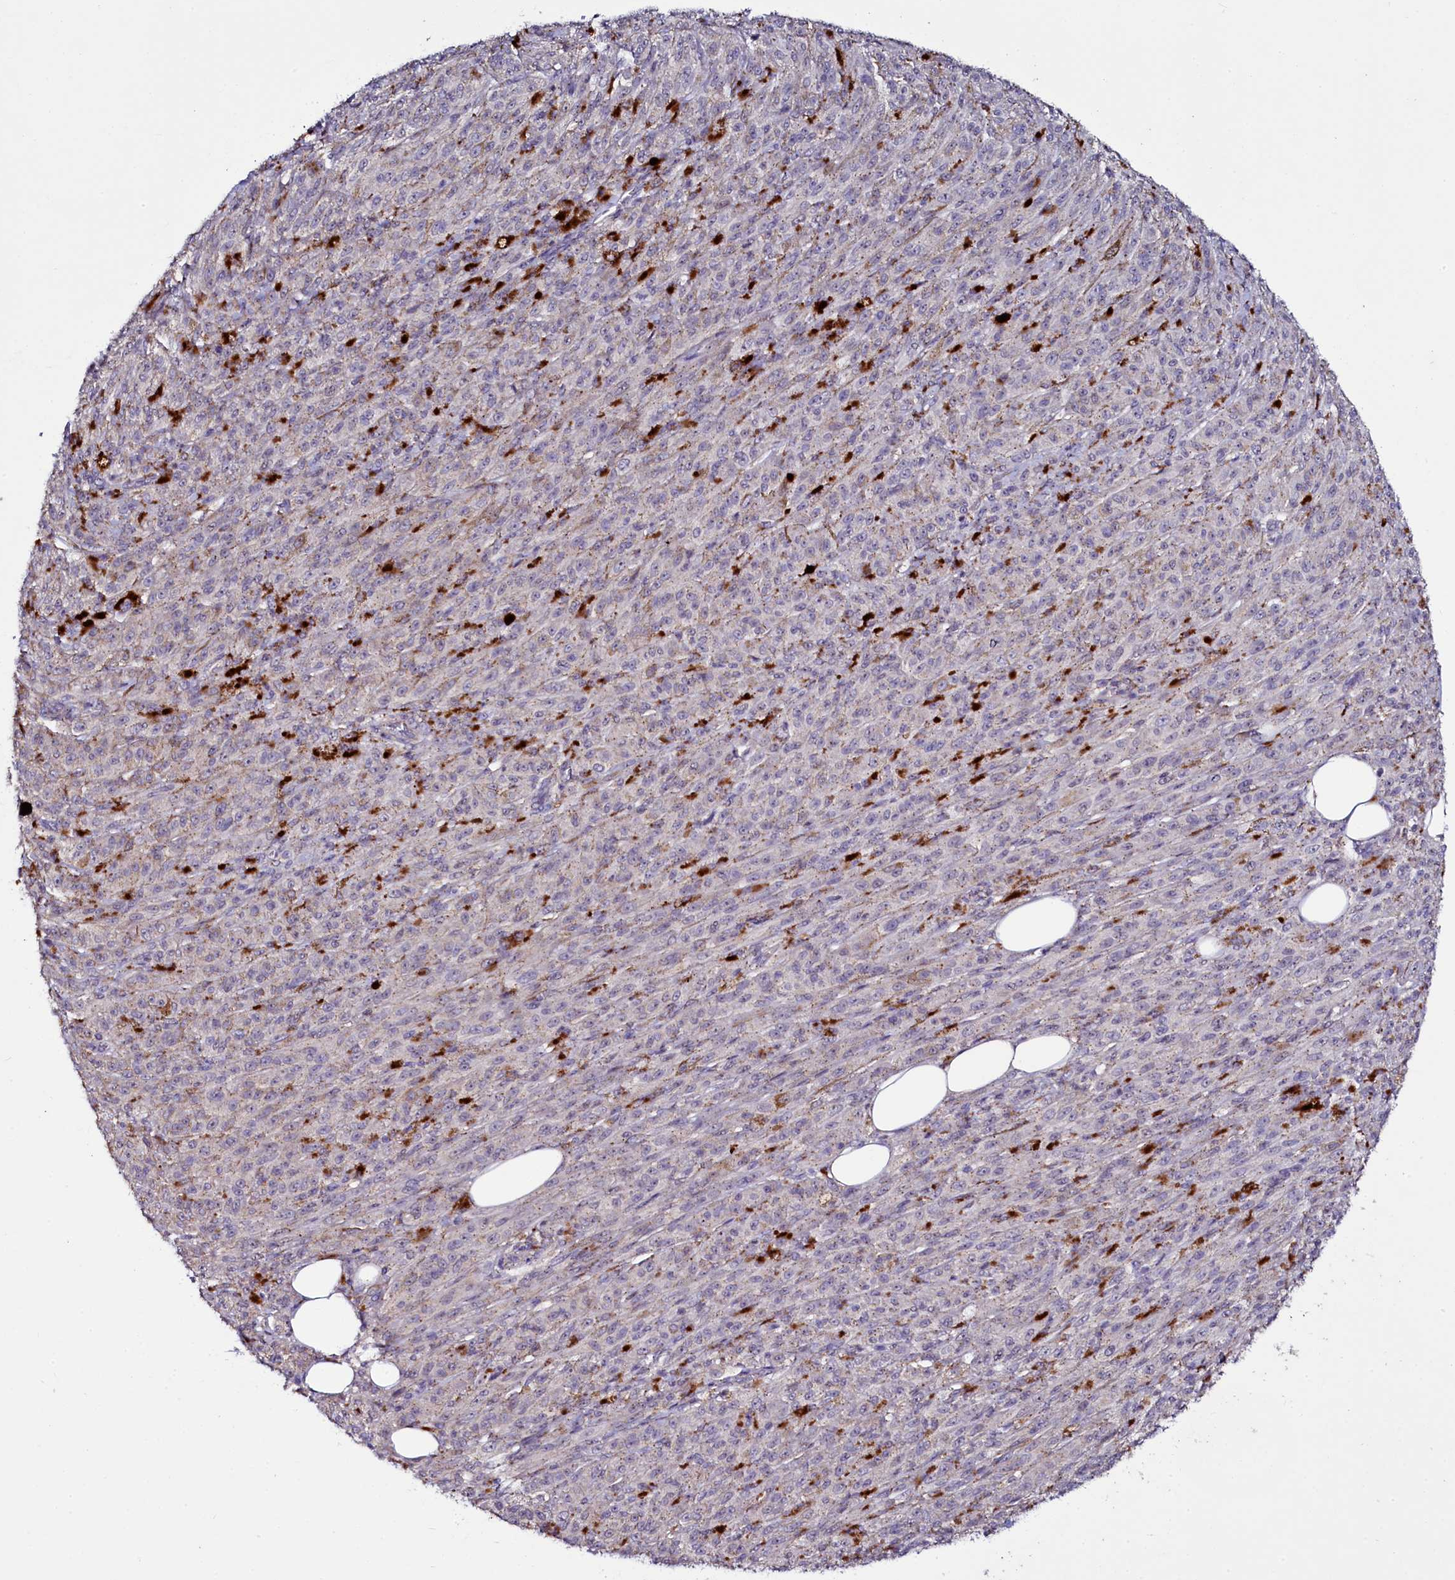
{"staining": {"intensity": "weak", "quantity": "<25%", "location": "cytoplasmic/membranous"}, "tissue": "melanoma", "cell_type": "Tumor cells", "image_type": "cancer", "snomed": [{"axis": "morphology", "description": "Malignant melanoma, NOS"}, {"axis": "topography", "description": "Skin"}], "caption": "Tumor cells are negative for protein expression in human malignant melanoma.", "gene": "USPL1", "patient": {"sex": "female", "age": 52}}